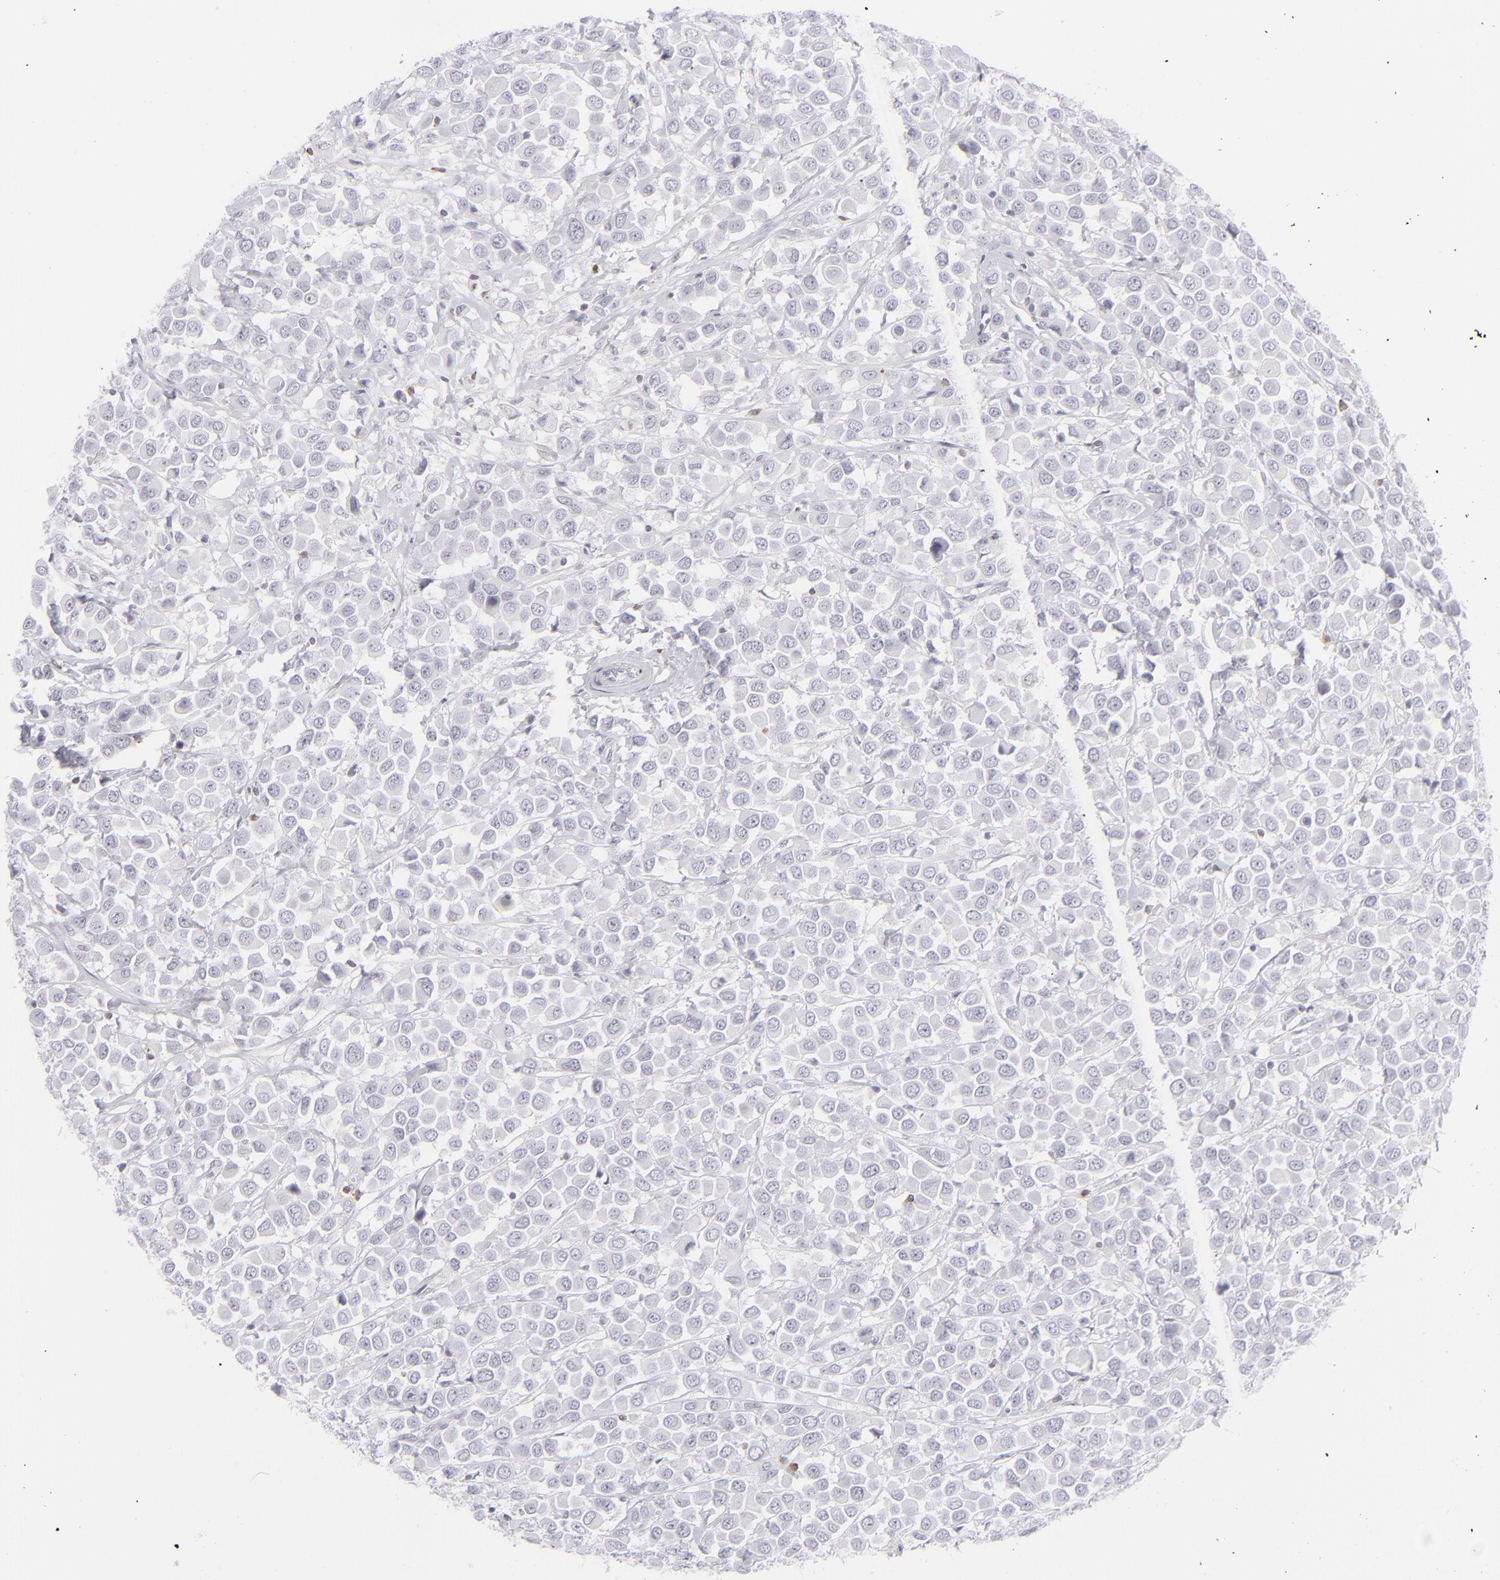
{"staining": {"intensity": "negative", "quantity": "none", "location": "none"}, "tissue": "breast cancer", "cell_type": "Tumor cells", "image_type": "cancer", "snomed": [{"axis": "morphology", "description": "Duct carcinoma"}, {"axis": "topography", "description": "Breast"}], "caption": "Immunohistochemistry histopathology image of breast intraductal carcinoma stained for a protein (brown), which displays no staining in tumor cells. (DAB immunohistochemistry (IHC) visualized using brightfield microscopy, high magnification).", "gene": "CD7", "patient": {"sex": "female", "age": 61}}